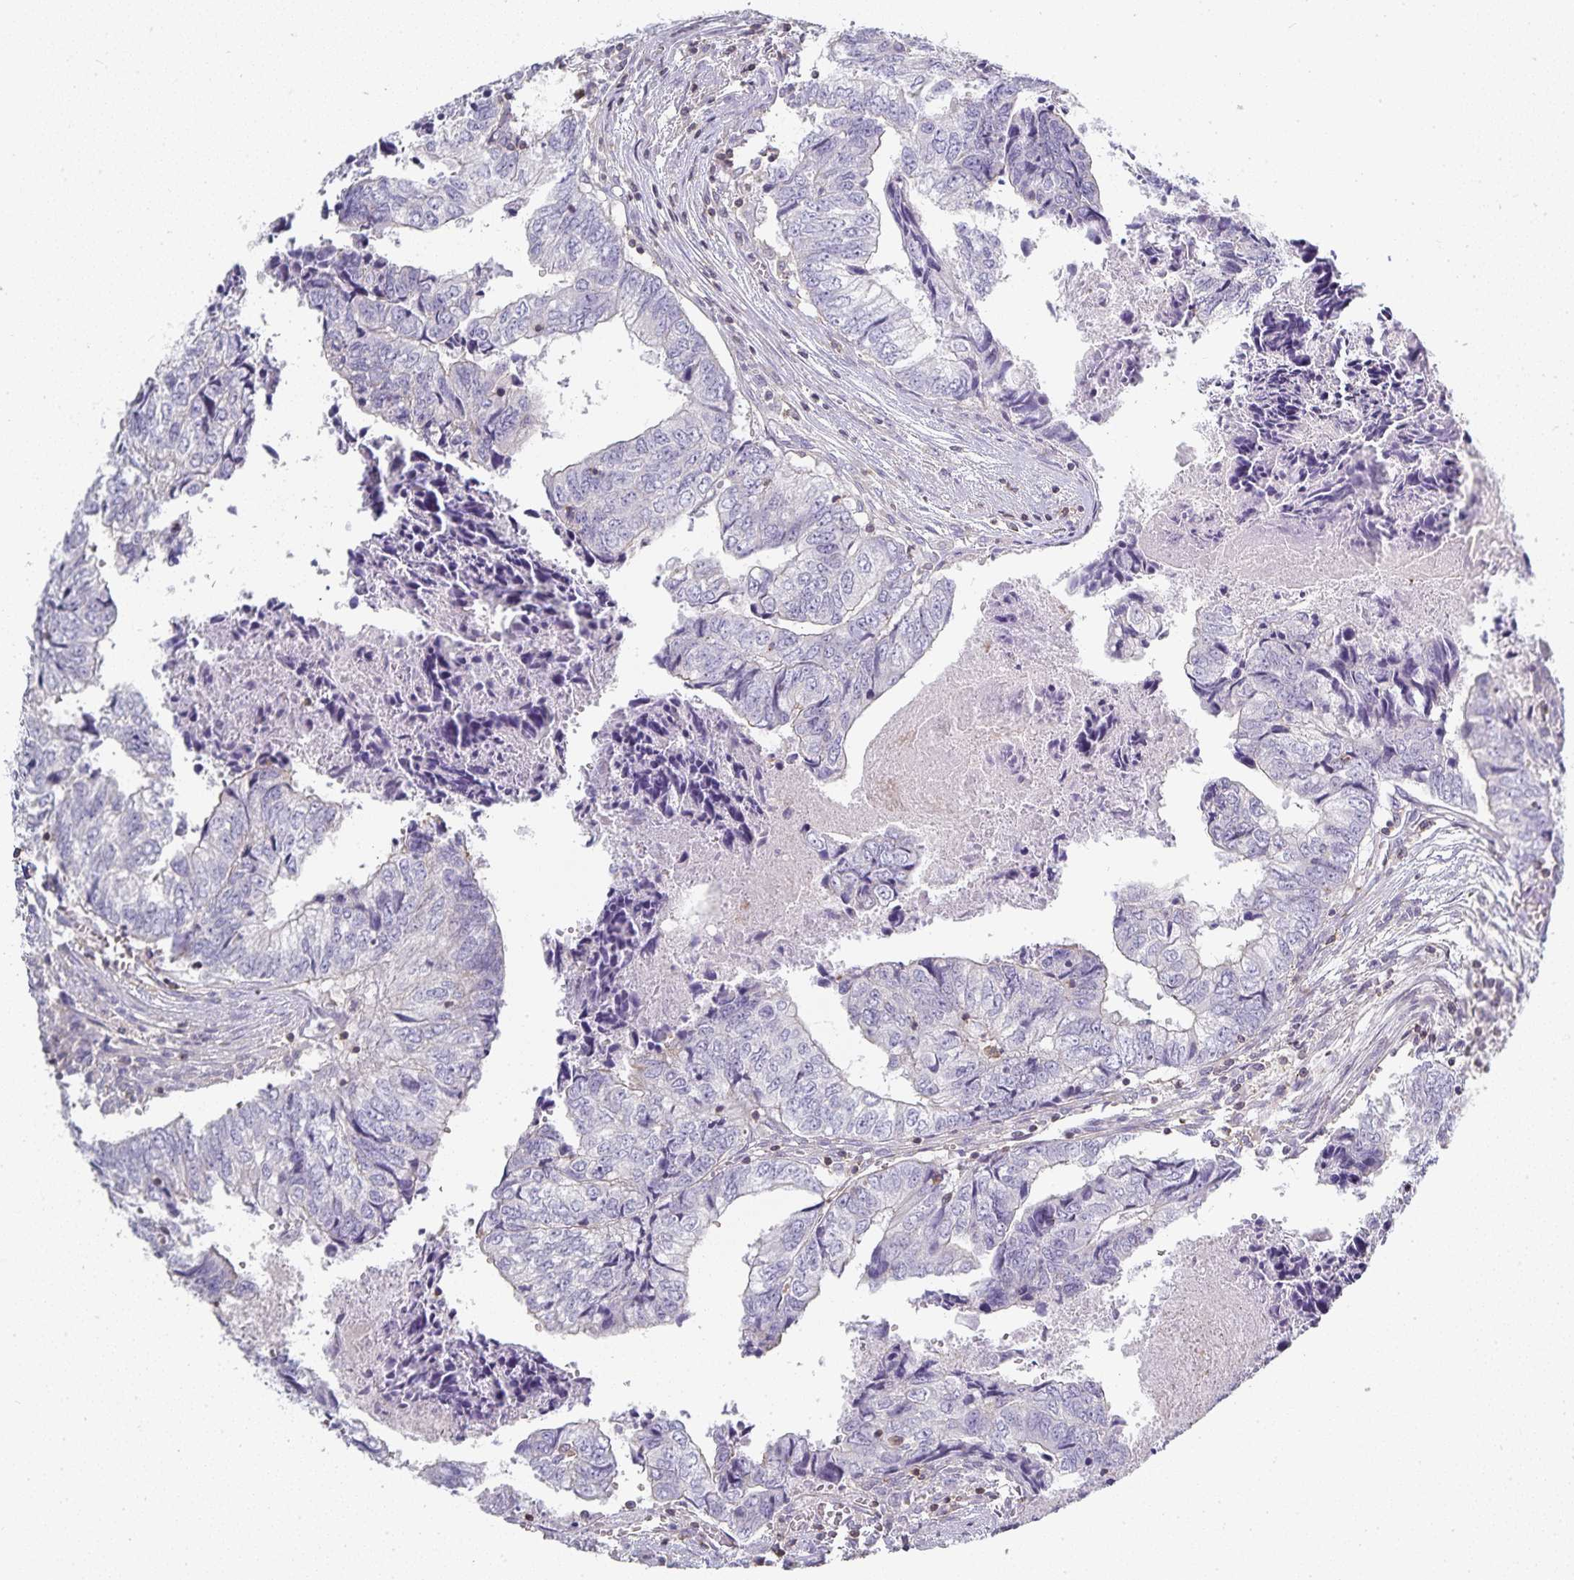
{"staining": {"intensity": "negative", "quantity": "none", "location": "none"}, "tissue": "colorectal cancer", "cell_type": "Tumor cells", "image_type": "cancer", "snomed": [{"axis": "morphology", "description": "Adenocarcinoma, NOS"}, {"axis": "topography", "description": "Colon"}], "caption": "Tumor cells are negative for brown protein staining in adenocarcinoma (colorectal).", "gene": "GATA3", "patient": {"sex": "male", "age": 86}}